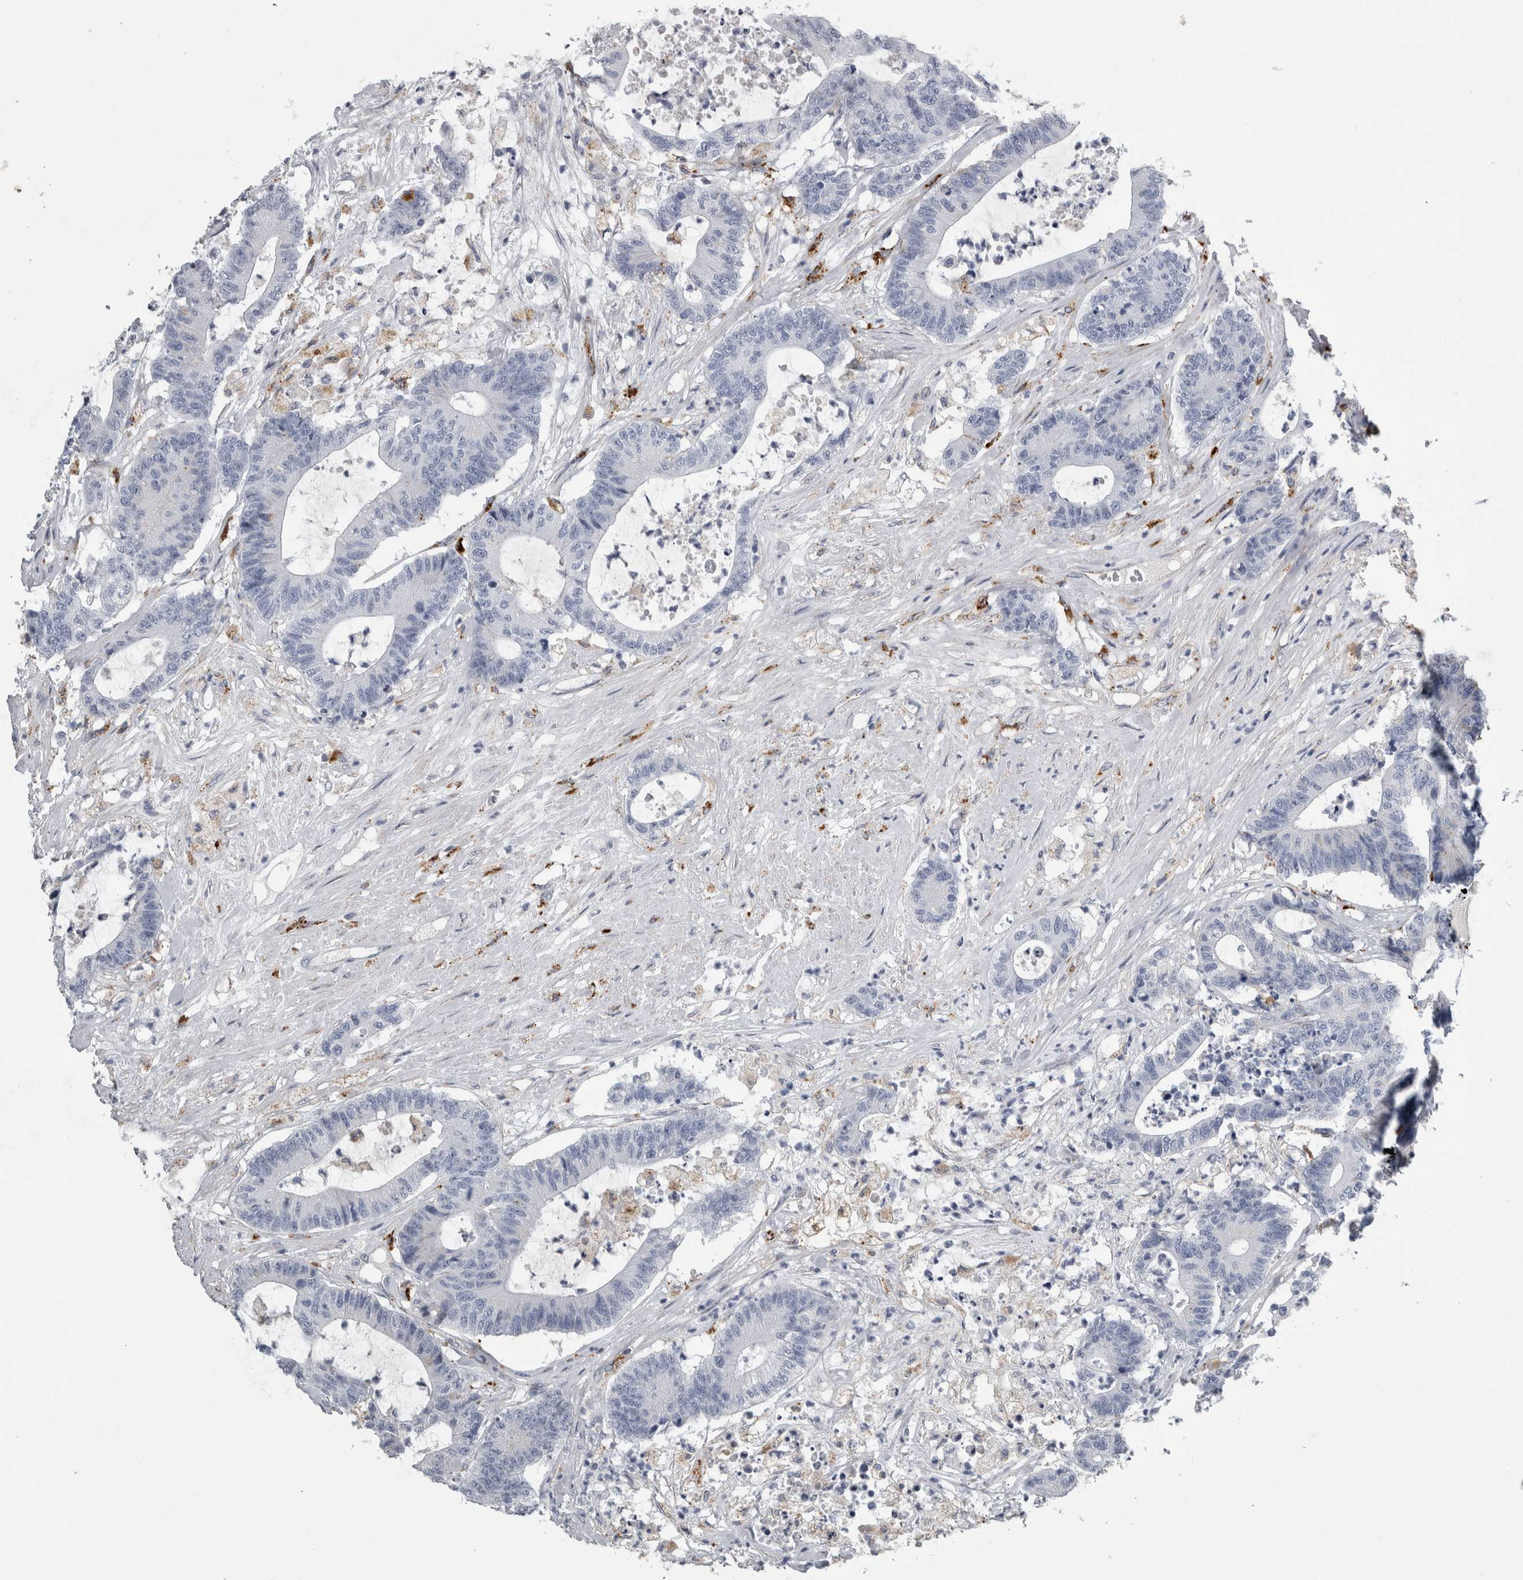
{"staining": {"intensity": "negative", "quantity": "none", "location": "none"}, "tissue": "colorectal cancer", "cell_type": "Tumor cells", "image_type": "cancer", "snomed": [{"axis": "morphology", "description": "Adenocarcinoma, NOS"}, {"axis": "topography", "description": "Colon"}], "caption": "Immunohistochemical staining of human colorectal cancer displays no significant expression in tumor cells.", "gene": "DPP7", "patient": {"sex": "female", "age": 84}}